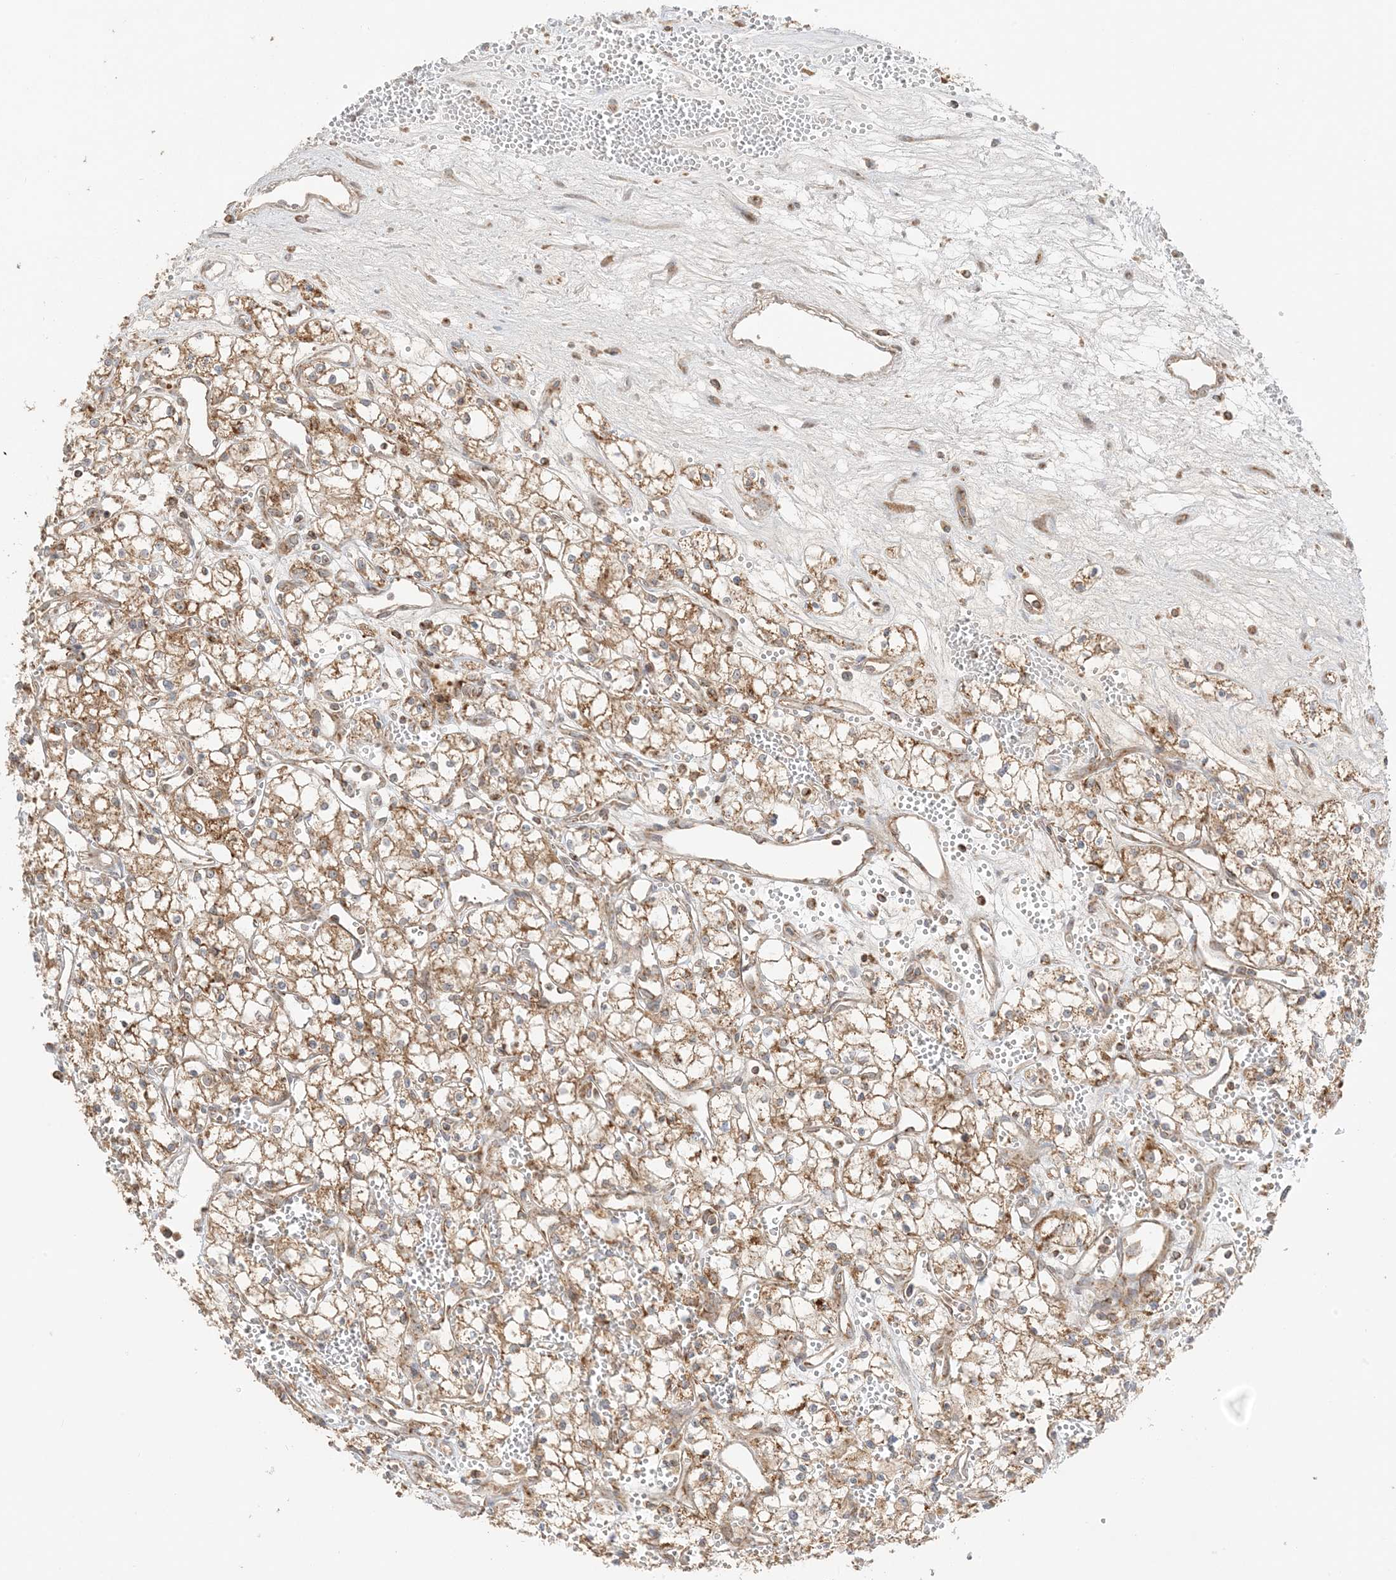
{"staining": {"intensity": "moderate", "quantity": ">75%", "location": "cytoplasmic/membranous"}, "tissue": "renal cancer", "cell_type": "Tumor cells", "image_type": "cancer", "snomed": [{"axis": "morphology", "description": "Adenocarcinoma, NOS"}, {"axis": "topography", "description": "Kidney"}], "caption": "Adenocarcinoma (renal) tissue shows moderate cytoplasmic/membranous staining in about >75% of tumor cells, visualized by immunohistochemistry.", "gene": "N4BP3", "patient": {"sex": "male", "age": 59}}